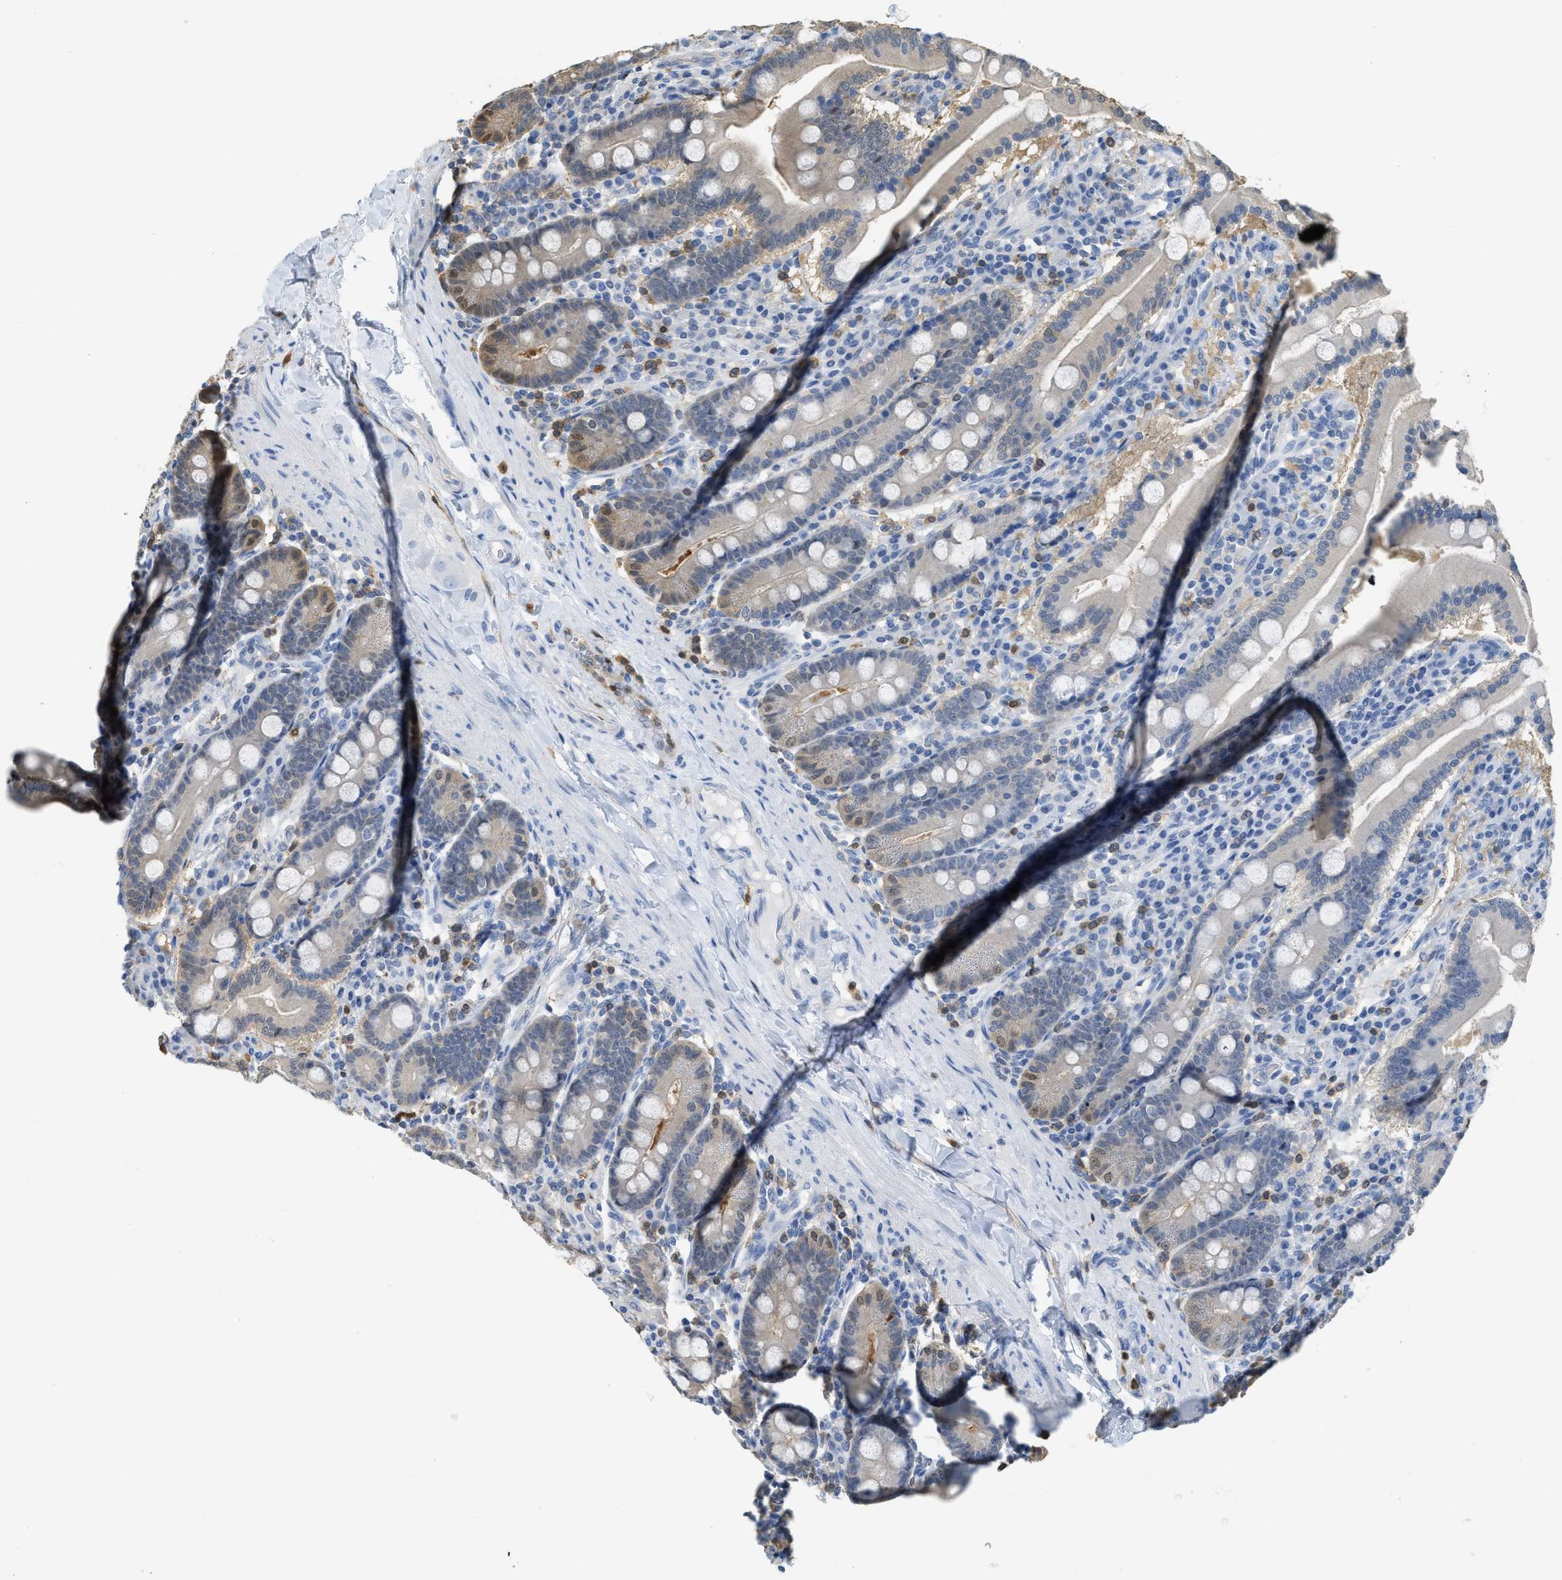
{"staining": {"intensity": "weak", "quantity": "<25%", "location": "cytoplasmic/membranous,nuclear"}, "tissue": "duodenum", "cell_type": "Glandular cells", "image_type": "normal", "snomed": [{"axis": "morphology", "description": "Normal tissue, NOS"}, {"axis": "topography", "description": "Duodenum"}], "caption": "Image shows no protein staining in glandular cells of unremarkable duodenum.", "gene": "SERPINB1", "patient": {"sex": "male", "age": 50}}